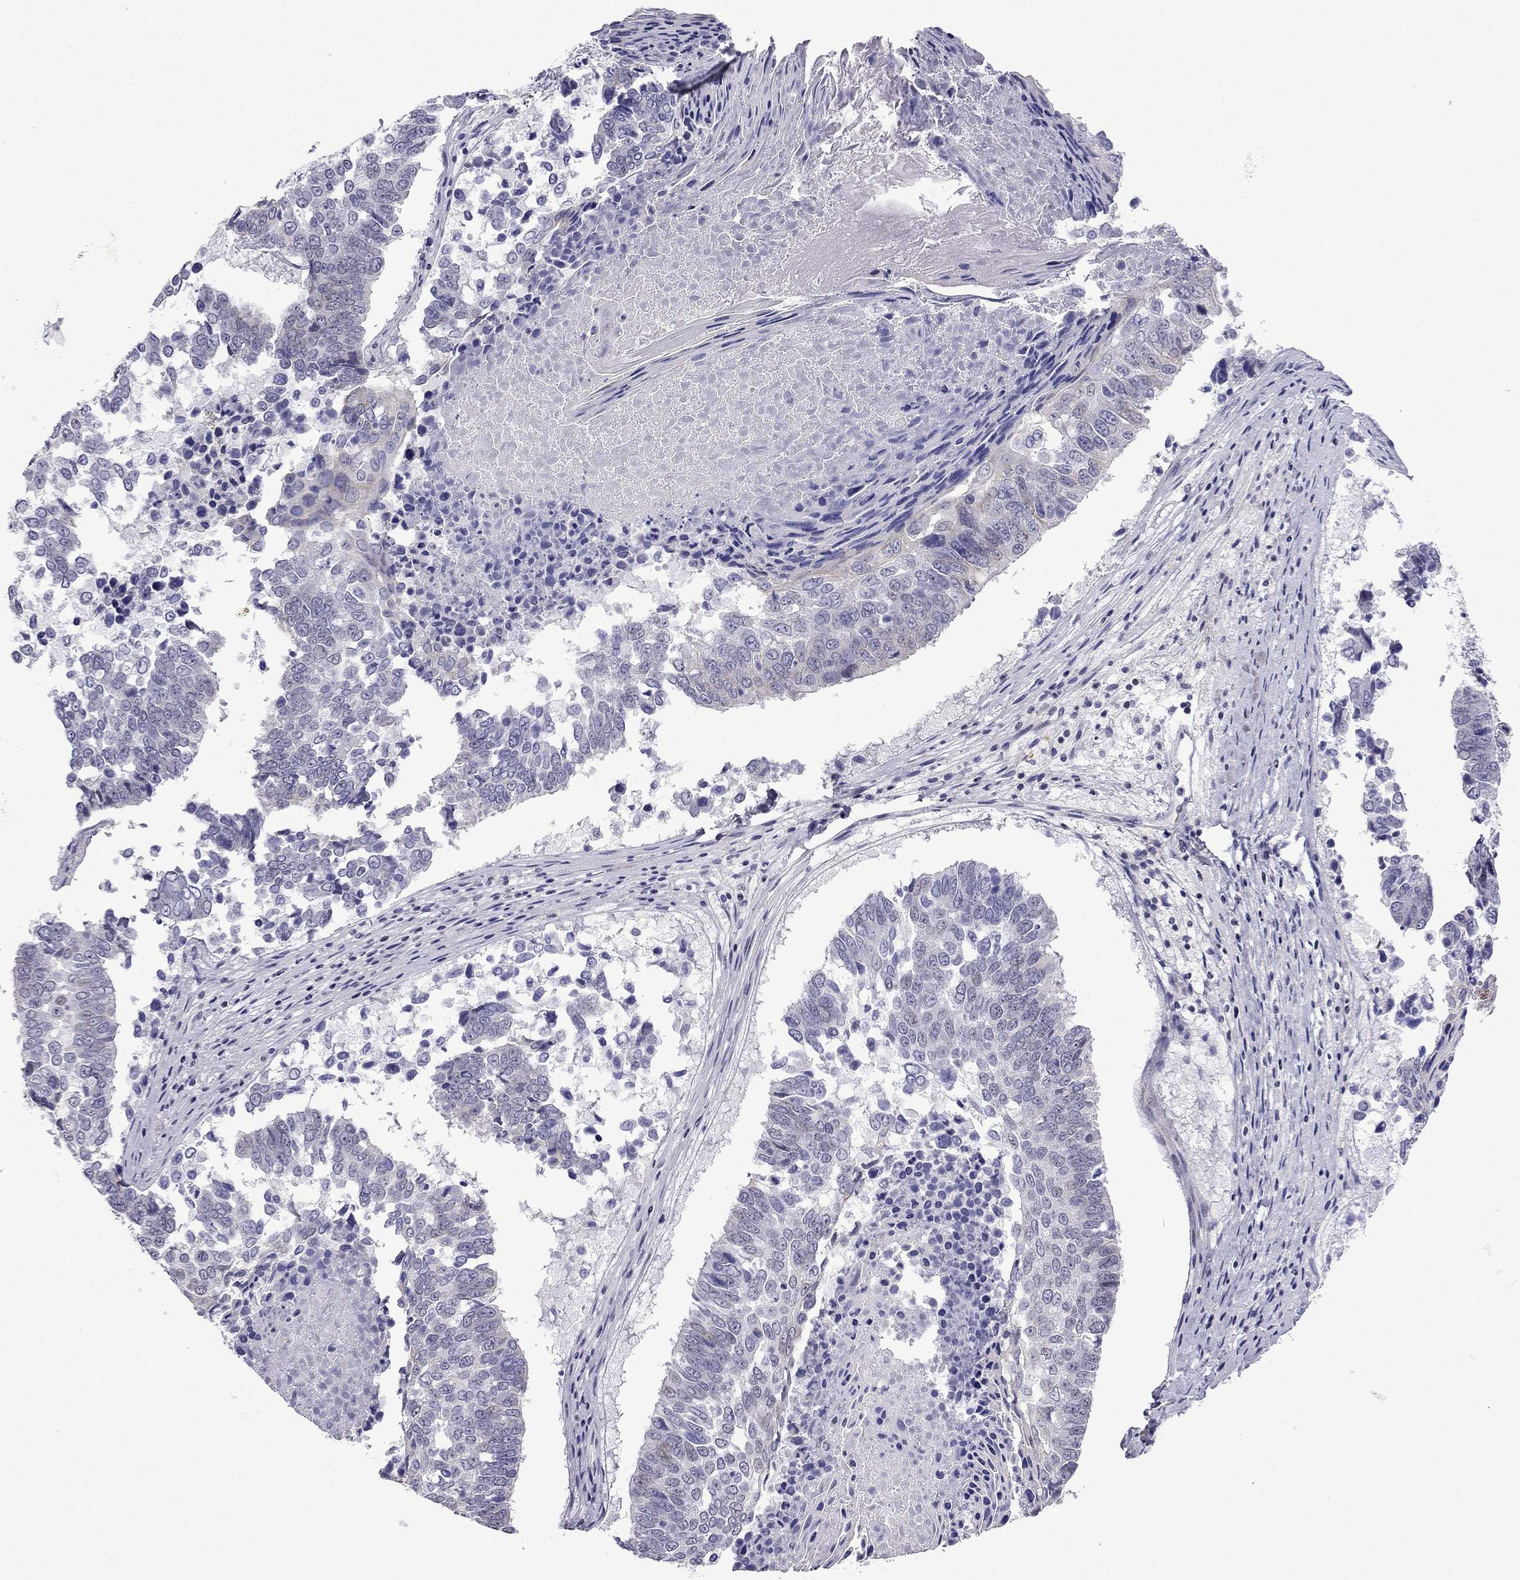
{"staining": {"intensity": "negative", "quantity": "none", "location": "none"}, "tissue": "lung cancer", "cell_type": "Tumor cells", "image_type": "cancer", "snomed": [{"axis": "morphology", "description": "Squamous cell carcinoma, NOS"}, {"axis": "topography", "description": "Lung"}], "caption": "Lung cancer stained for a protein using immunohistochemistry (IHC) exhibits no staining tumor cells.", "gene": "POM121L12", "patient": {"sex": "male", "age": 73}}